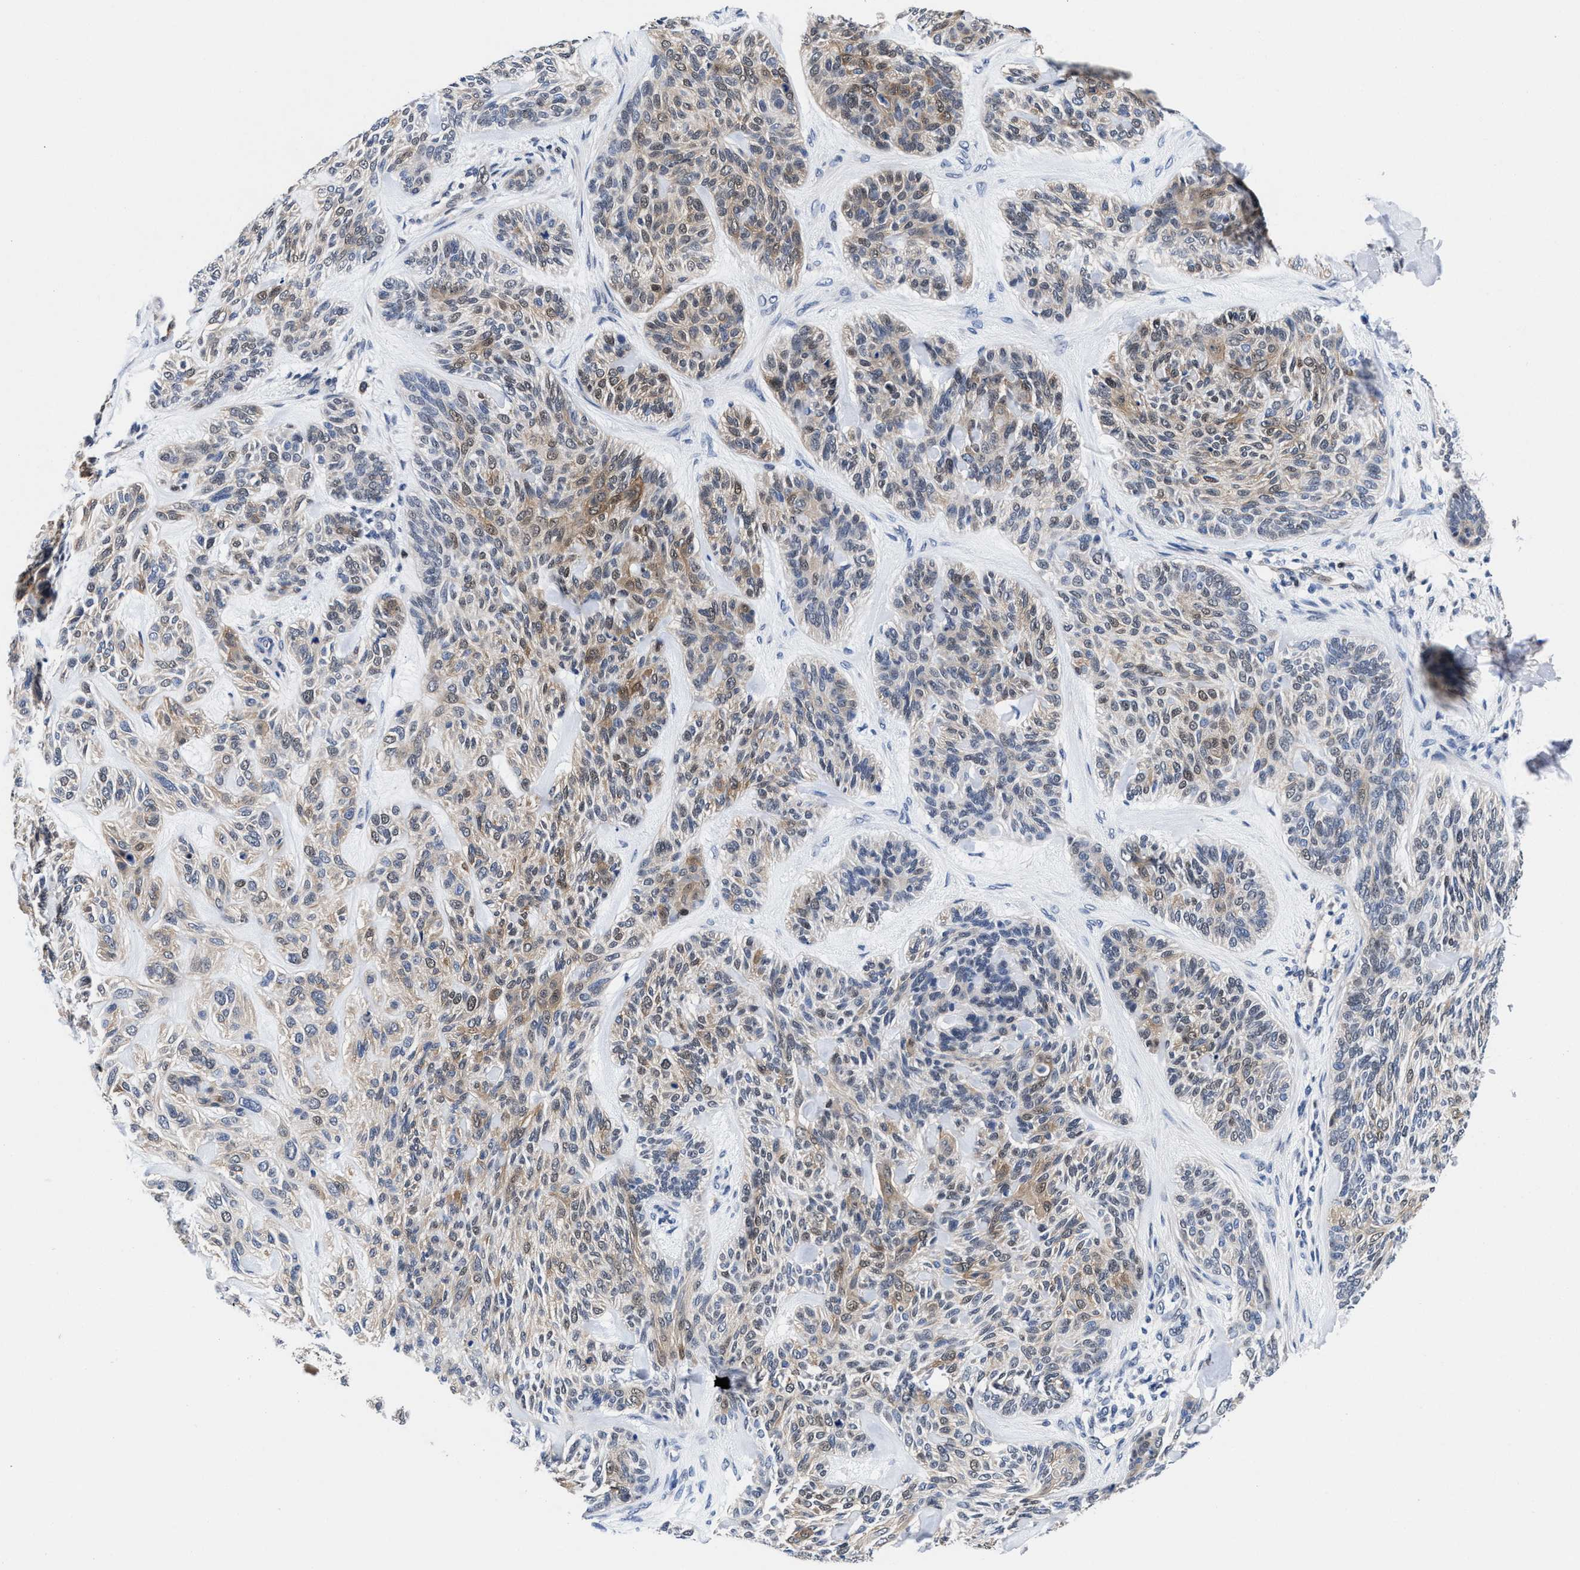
{"staining": {"intensity": "moderate", "quantity": "25%-75%", "location": "cytoplasmic/membranous"}, "tissue": "skin cancer", "cell_type": "Tumor cells", "image_type": "cancer", "snomed": [{"axis": "morphology", "description": "Basal cell carcinoma"}, {"axis": "topography", "description": "Skin"}], "caption": "There is medium levels of moderate cytoplasmic/membranous expression in tumor cells of basal cell carcinoma (skin), as demonstrated by immunohistochemical staining (brown color).", "gene": "ACLY", "patient": {"sex": "male", "age": 55}}